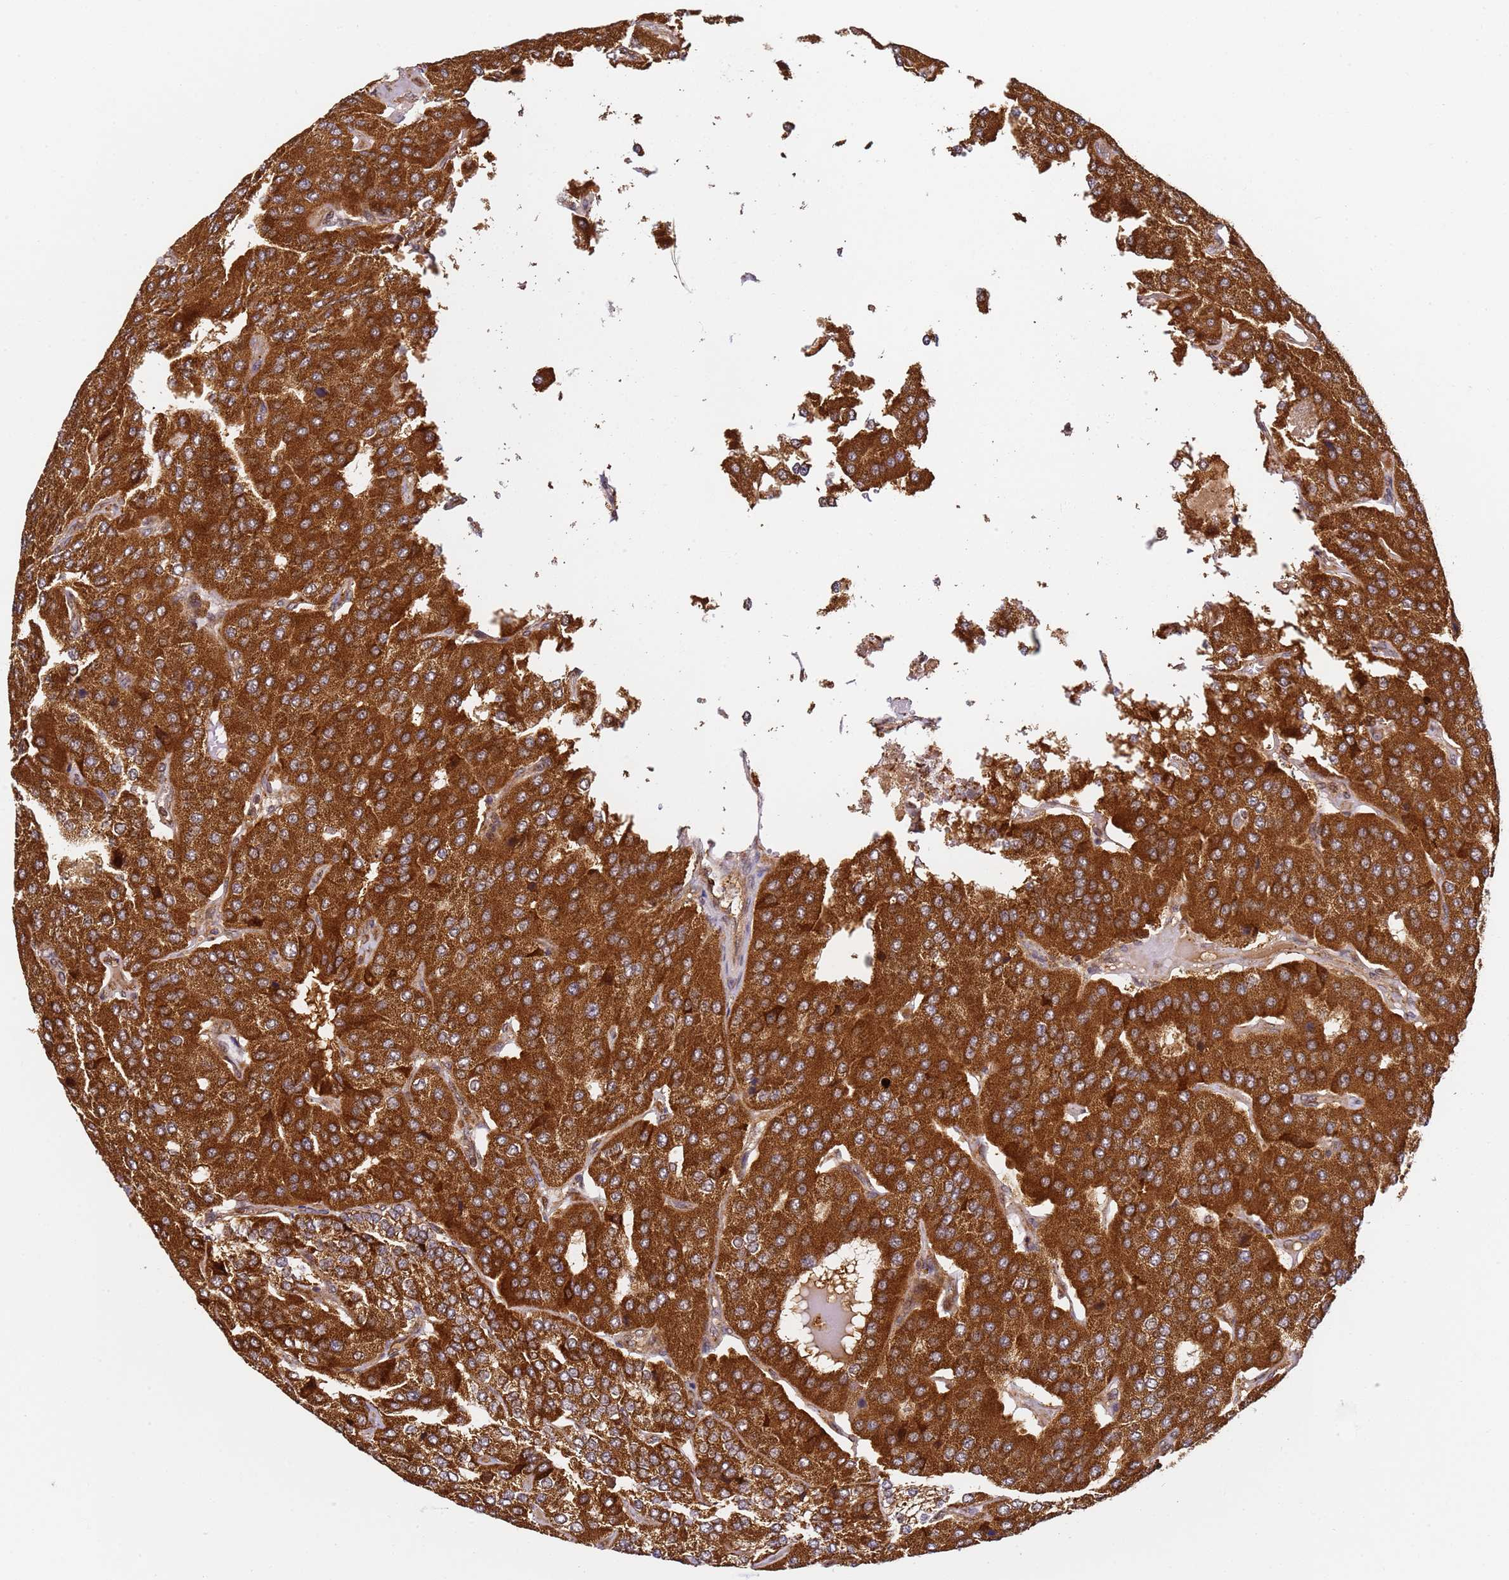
{"staining": {"intensity": "strong", "quantity": ">75%", "location": "cytoplasmic/membranous"}, "tissue": "parathyroid gland", "cell_type": "Glandular cells", "image_type": "normal", "snomed": [{"axis": "morphology", "description": "Normal tissue, NOS"}, {"axis": "morphology", "description": "Adenoma, NOS"}, {"axis": "topography", "description": "Parathyroid gland"}], "caption": "Unremarkable parathyroid gland was stained to show a protein in brown. There is high levels of strong cytoplasmic/membranous expression in about >75% of glandular cells. (brown staining indicates protein expression, while blue staining denotes nuclei).", "gene": "SMOX", "patient": {"sex": "female", "age": 86}}